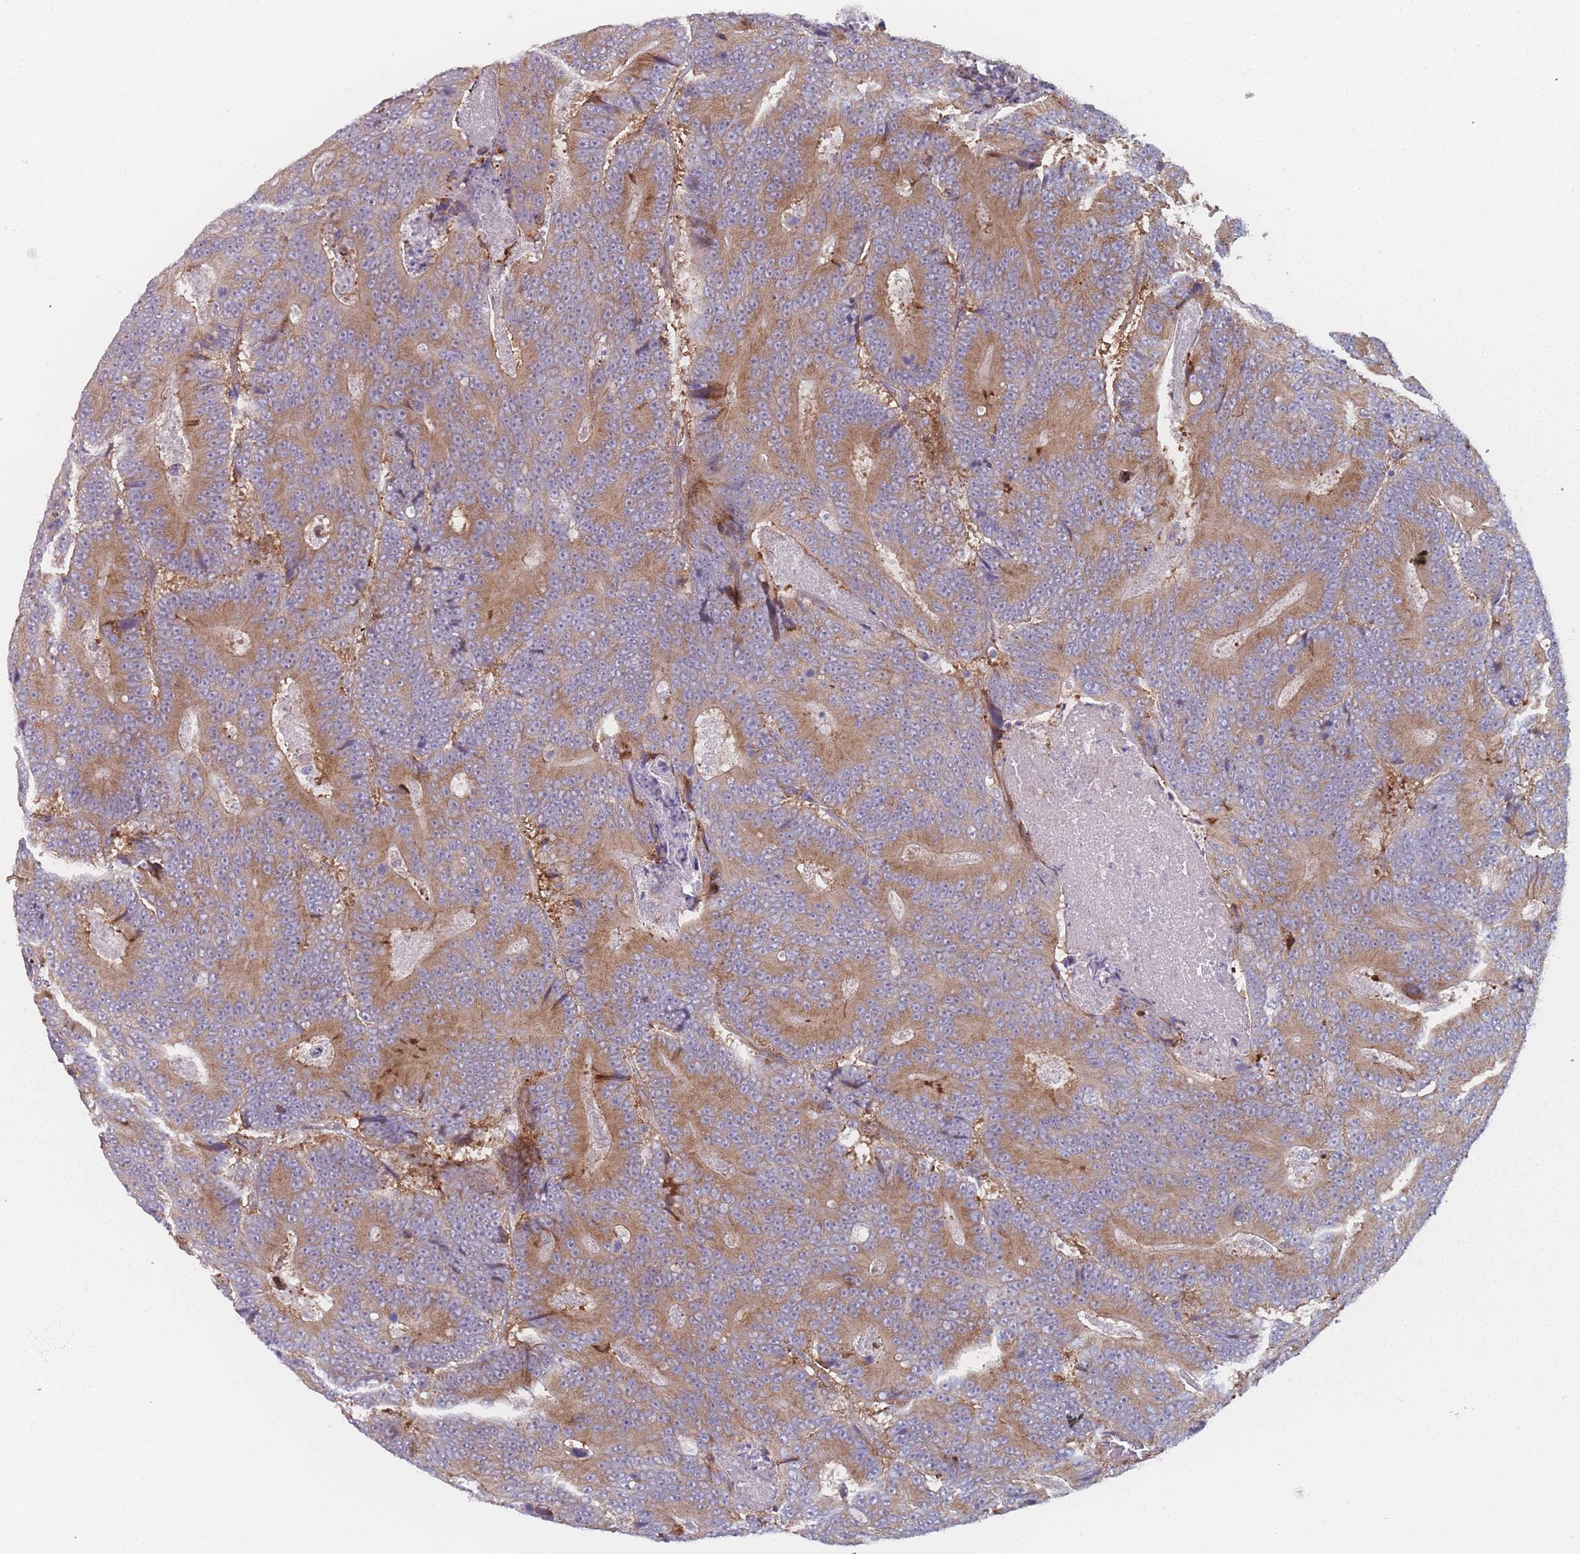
{"staining": {"intensity": "moderate", "quantity": ">75%", "location": "cytoplasmic/membranous"}, "tissue": "colorectal cancer", "cell_type": "Tumor cells", "image_type": "cancer", "snomed": [{"axis": "morphology", "description": "Adenocarcinoma, NOS"}, {"axis": "topography", "description": "Colon"}], "caption": "High-power microscopy captured an immunohistochemistry (IHC) micrograph of colorectal cancer, revealing moderate cytoplasmic/membranous staining in about >75% of tumor cells.", "gene": "CACNG5", "patient": {"sex": "male", "age": 83}}